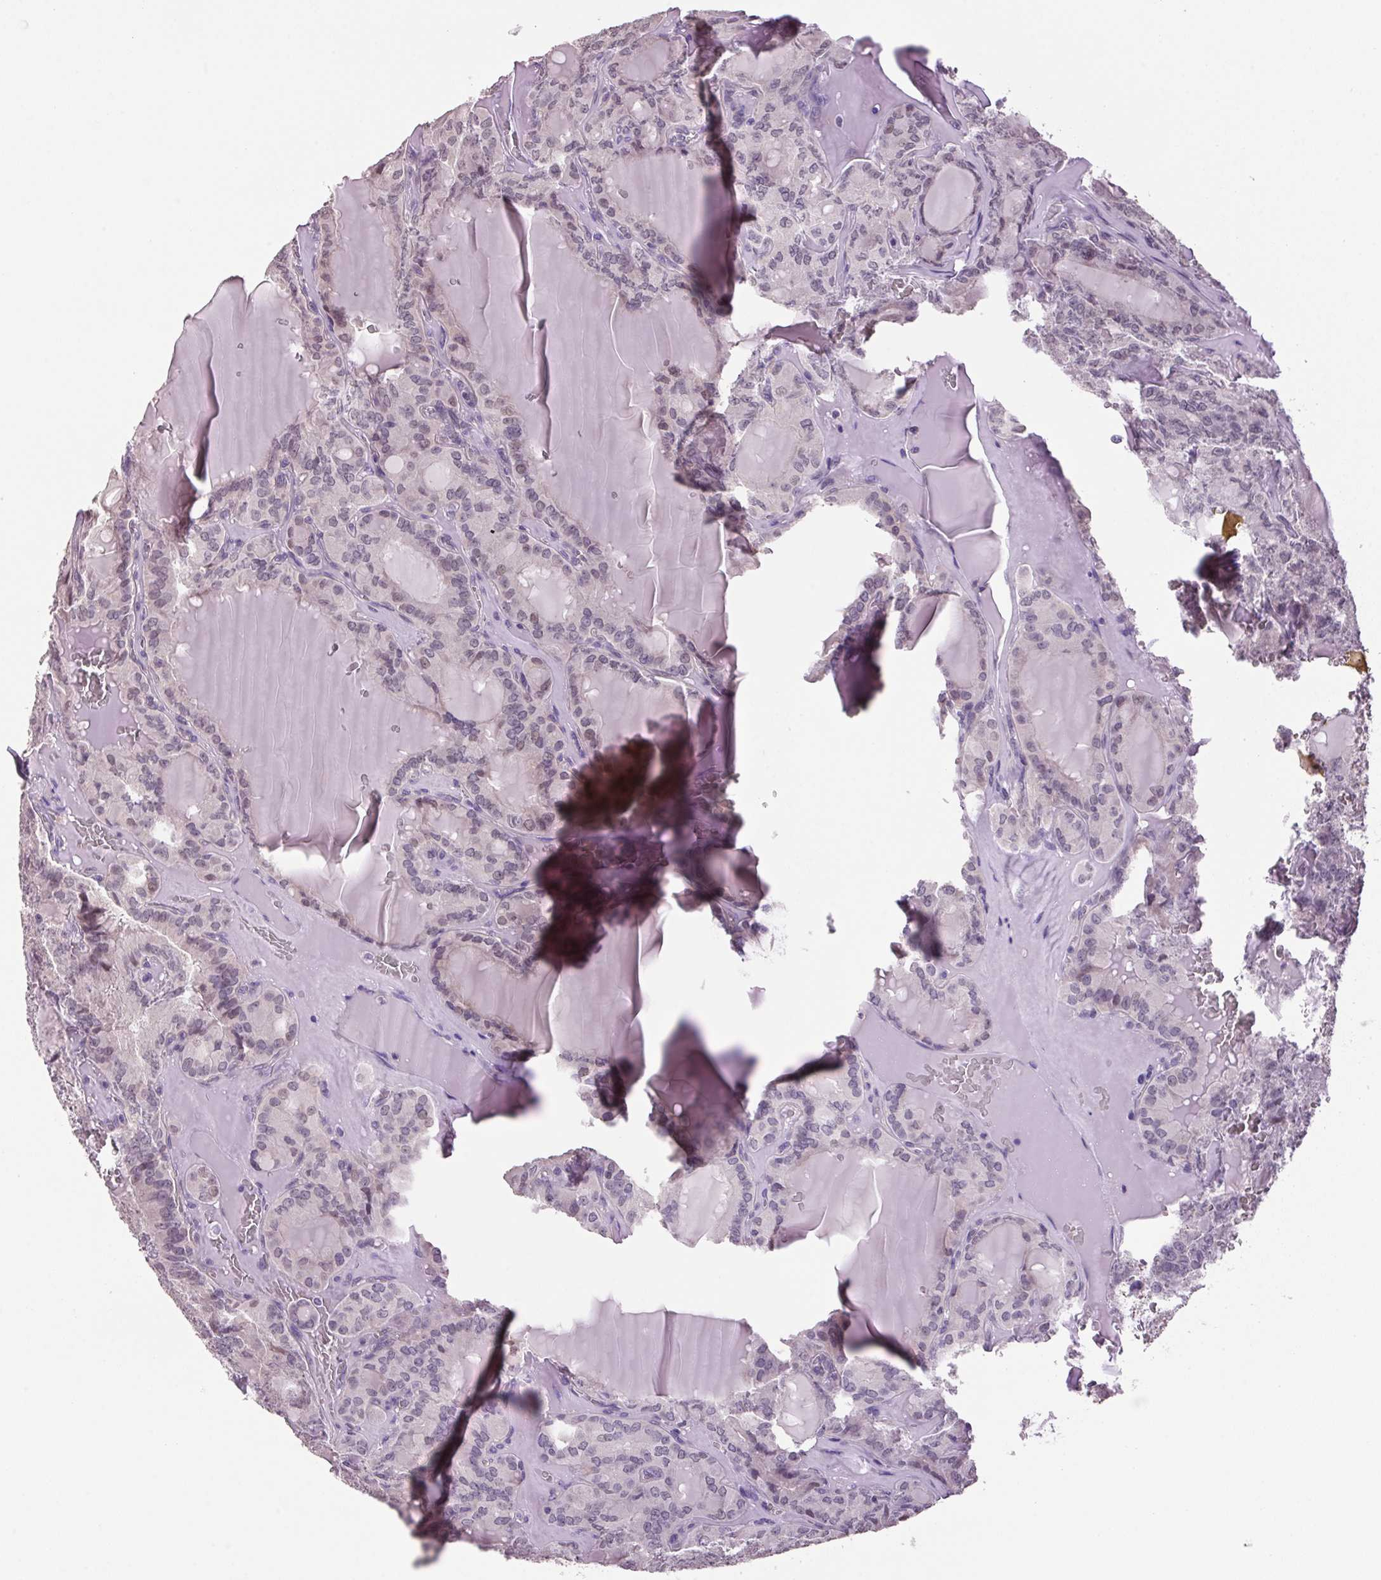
{"staining": {"intensity": "weak", "quantity": "<25%", "location": "nuclear"}, "tissue": "thyroid cancer", "cell_type": "Tumor cells", "image_type": "cancer", "snomed": [{"axis": "morphology", "description": "Papillary adenocarcinoma, NOS"}, {"axis": "topography", "description": "Thyroid gland"}], "caption": "This photomicrograph is of thyroid cancer (papillary adenocarcinoma) stained with immunohistochemistry to label a protein in brown with the nuclei are counter-stained blue. There is no positivity in tumor cells. (IHC, brightfield microscopy, high magnification).", "gene": "VWA3B", "patient": {"sex": "male", "age": 87}}